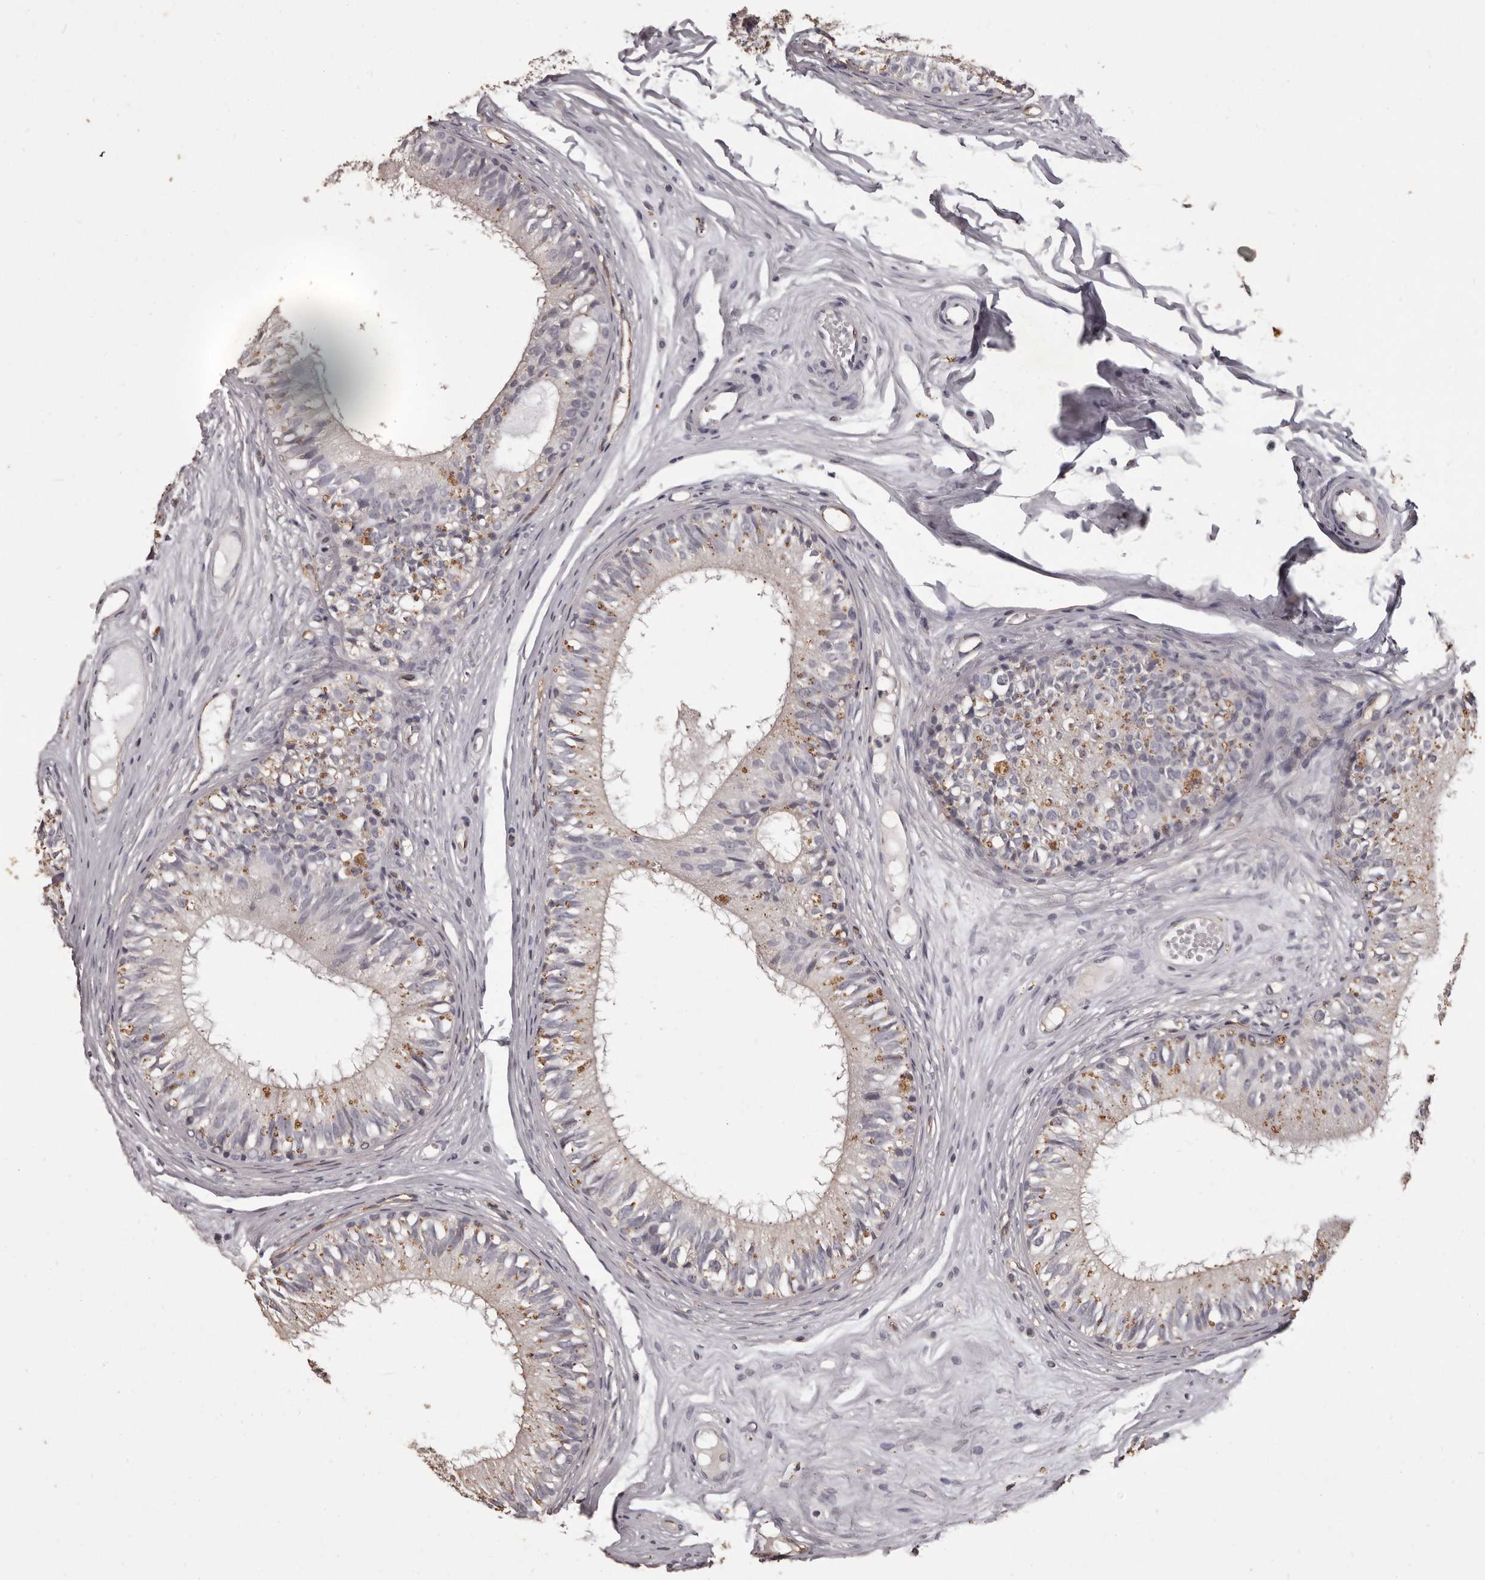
{"staining": {"intensity": "weak", "quantity": "<25%", "location": "cytoplasmic/membranous"}, "tissue": "epididymis", "cell_type": "Glandular cells", "image_type": "normal", "snomed": [{"axis": "morphology", "description": "Normal tissue, NOS"}, {"axis": "morphology", "description": "Seminoma in situ"}, {"axis": "topography", "description": "Testis"}, {"axis": "topography", "description": "Epididymis"}], "caption": "A high-resolution image shows immunohistochemistry staining of normal epididymis, which shows no significant staining in glandular cells.", "gene": "GPR78", "patient": {"sex": "male", "age": 28}}